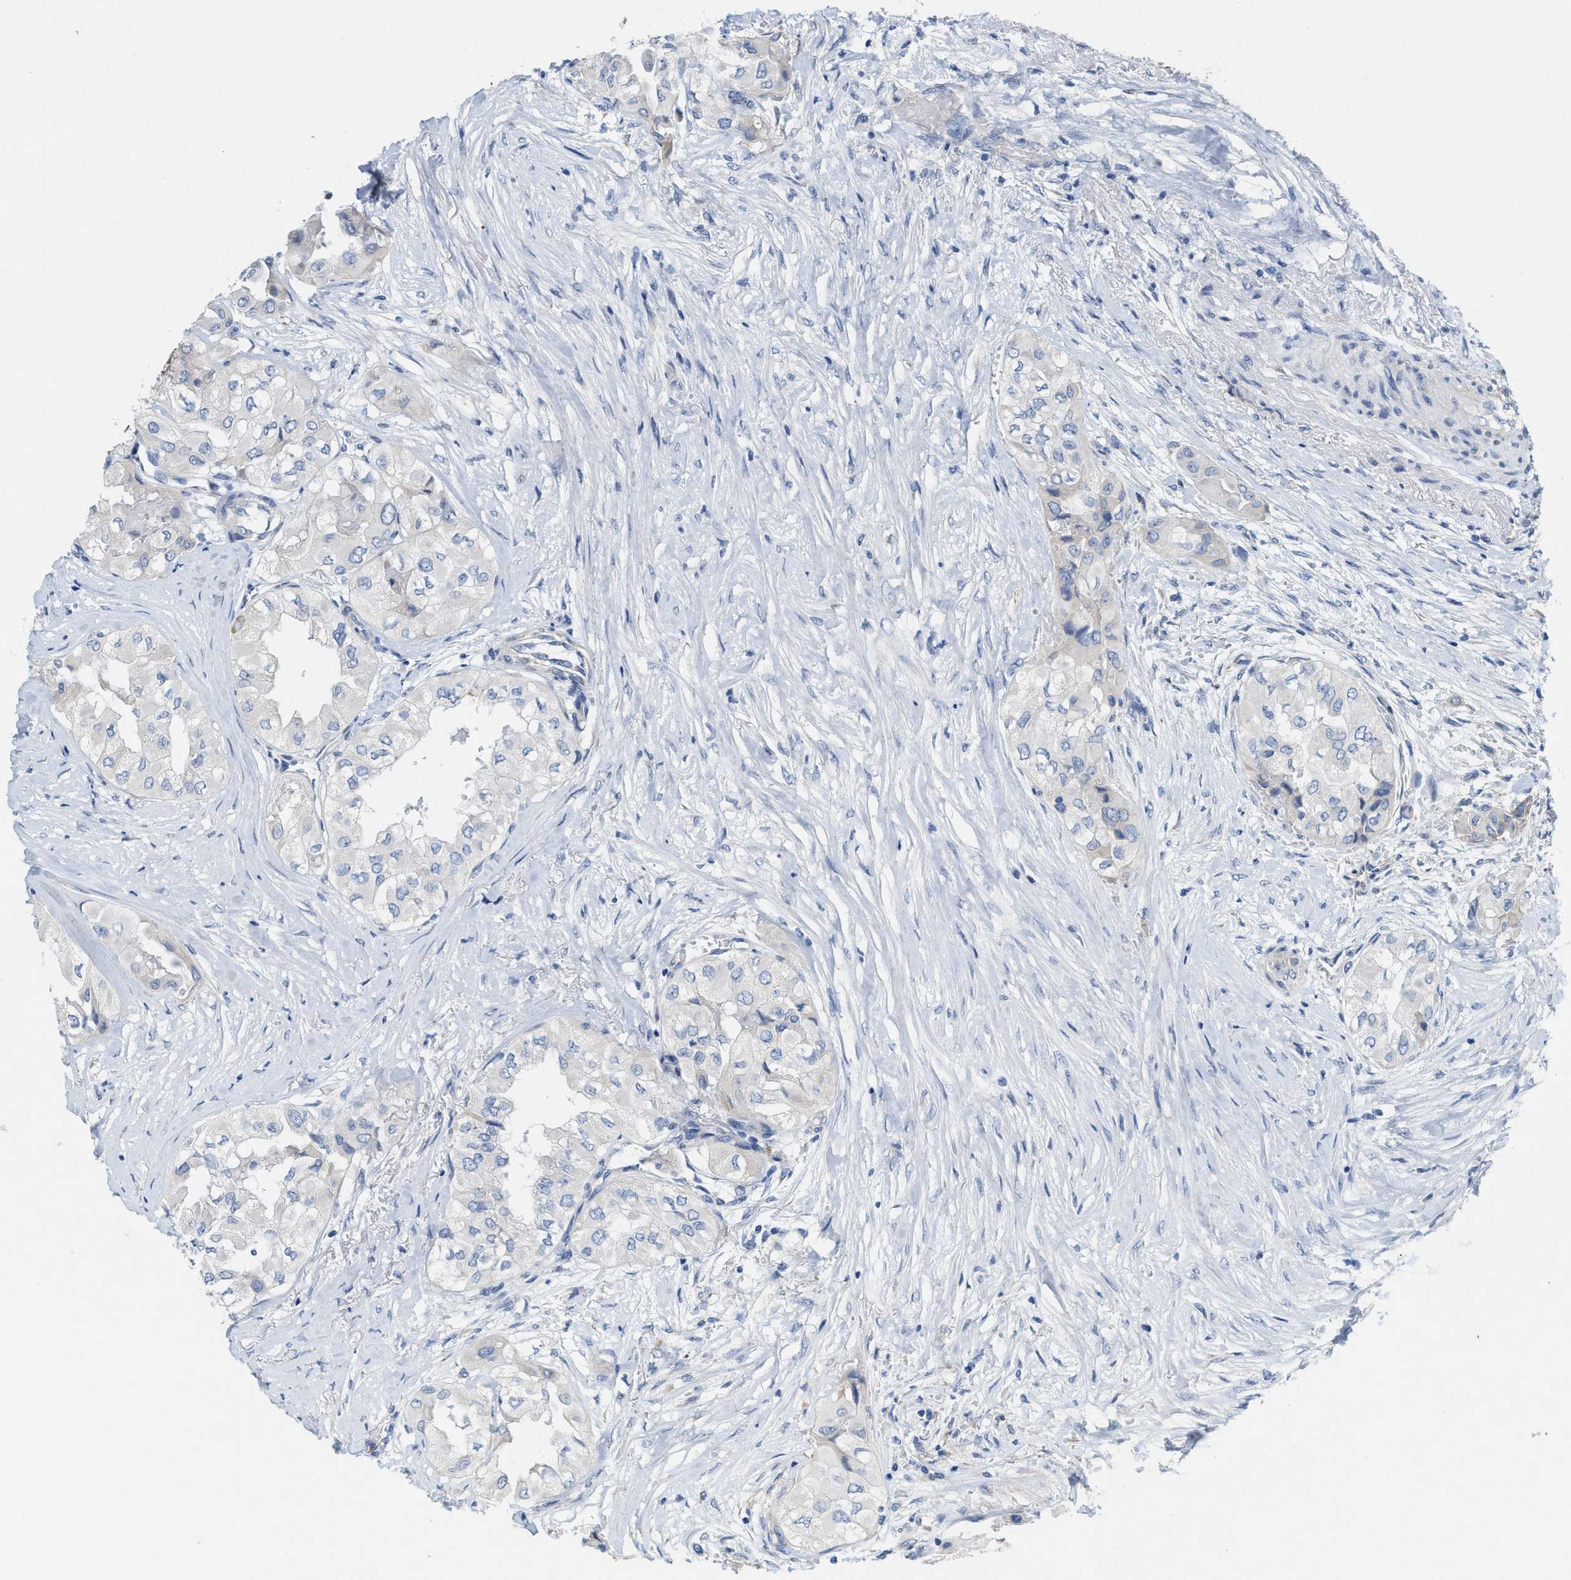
{"staining": {"intensity": "negative", "quantity": "none", "location": "none"}, "tissue": "thyroid cancer", "cell_type": "Tumor cells", "image_type": "cancer", "snomed": [{"axis": "morphology", "description": "Papillary adenocarcinoma, NOS"}, {"axis": "topography", "description": "Thyroid gland"}], "caption": "Tumor cells are negative for brown protein staining in papillary adenocarcinoma (thyroid).", "gene": "CPA2", "patient": {"sex": "female", "age": 59}}